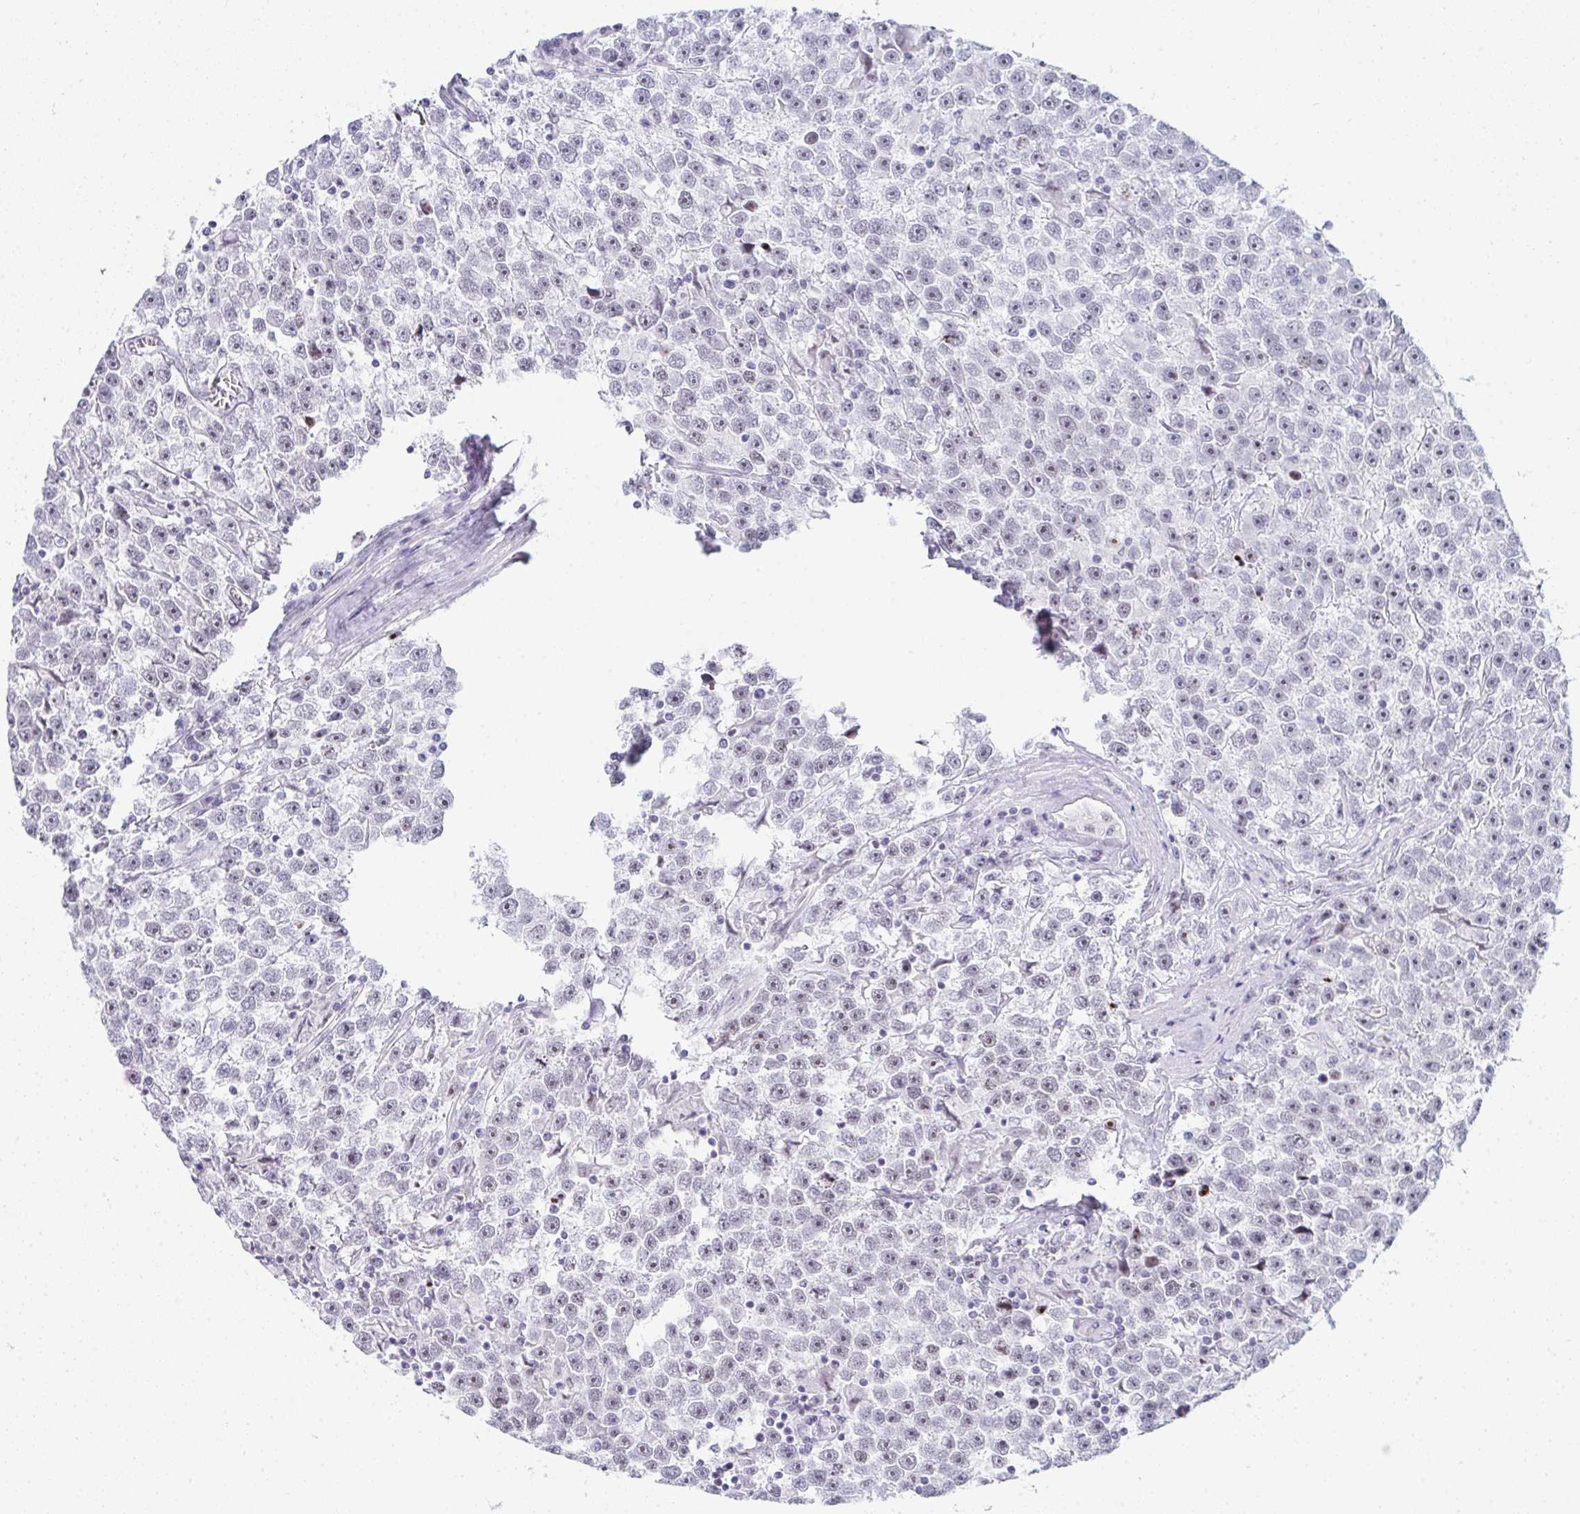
{"staining": {"intensity": "strong", "quantity": "25%-75%", "location": "nuclear"}, "tissue": "testis cancer", "cell_type": "Tumor cells", "image_type": "cancer", "snomed": [{"axis": "morphology", "description": "Seminoma, NOS"}, {"axis": "topography", "description": "Testis"}], "caption": "The image reveals staining of testis cancer (seminoma), revealing strong nuclear protein staining (brown color) within tumor cells.", "gene": "NOP10", "patient": {"sex": "male", "age": 31}}